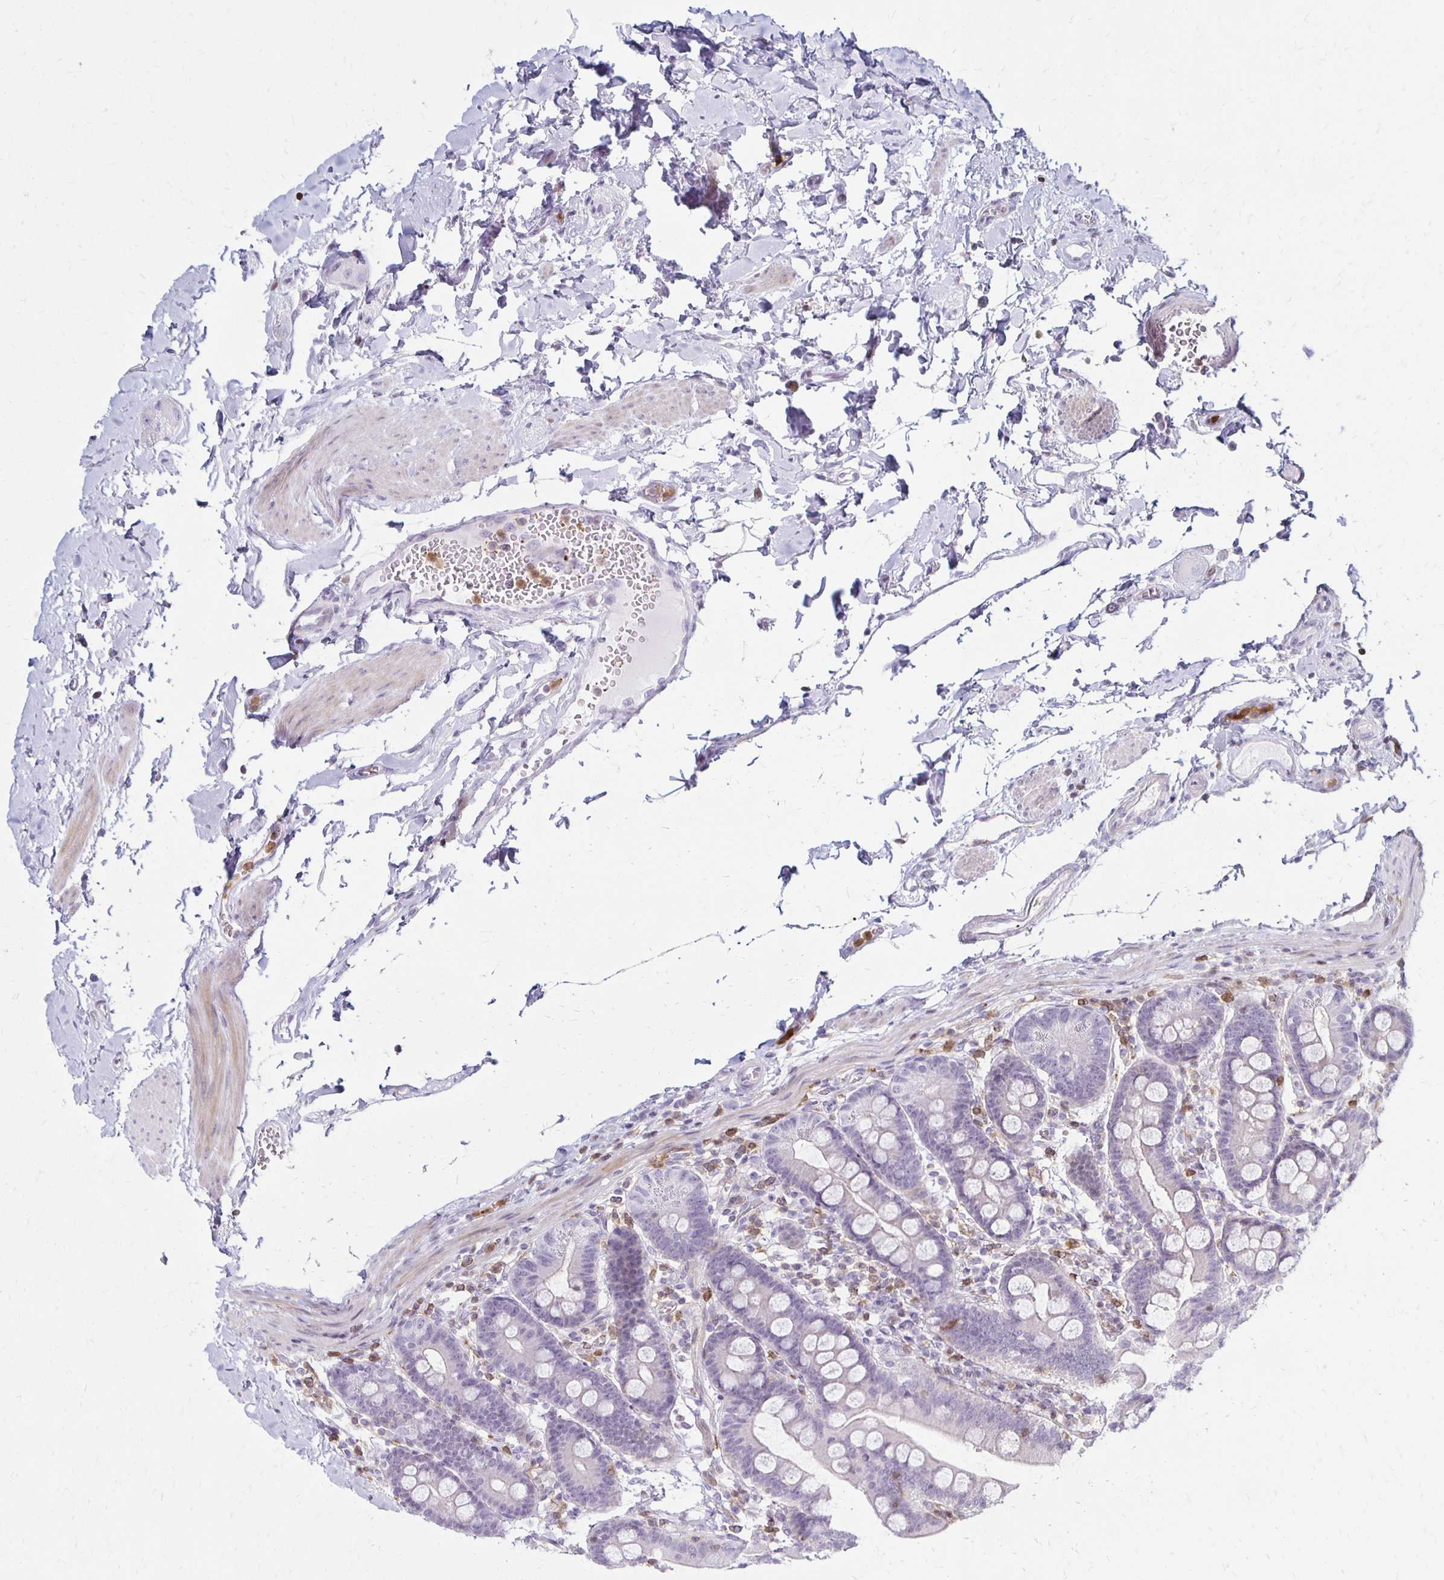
{"staining": {"intensity": "negative", "quantity": "none", "location": "none"}, "tissue": "duodenum", "cell_type": "Glandular cells", "image_type": "normal", "snomed": [{"axis": "morphology", "description": "Normal tissue, NOS"}, {"axis": "topography", "description": "Pancreas"}, {"axis": "topography", "description": "Duodenum"}], "caption": "Immunohistochemical staining of benign duodenum shows no significant expression in glandular cells.", "gene": "CCL21", "patient": {"sex": "male", "age": 59}}